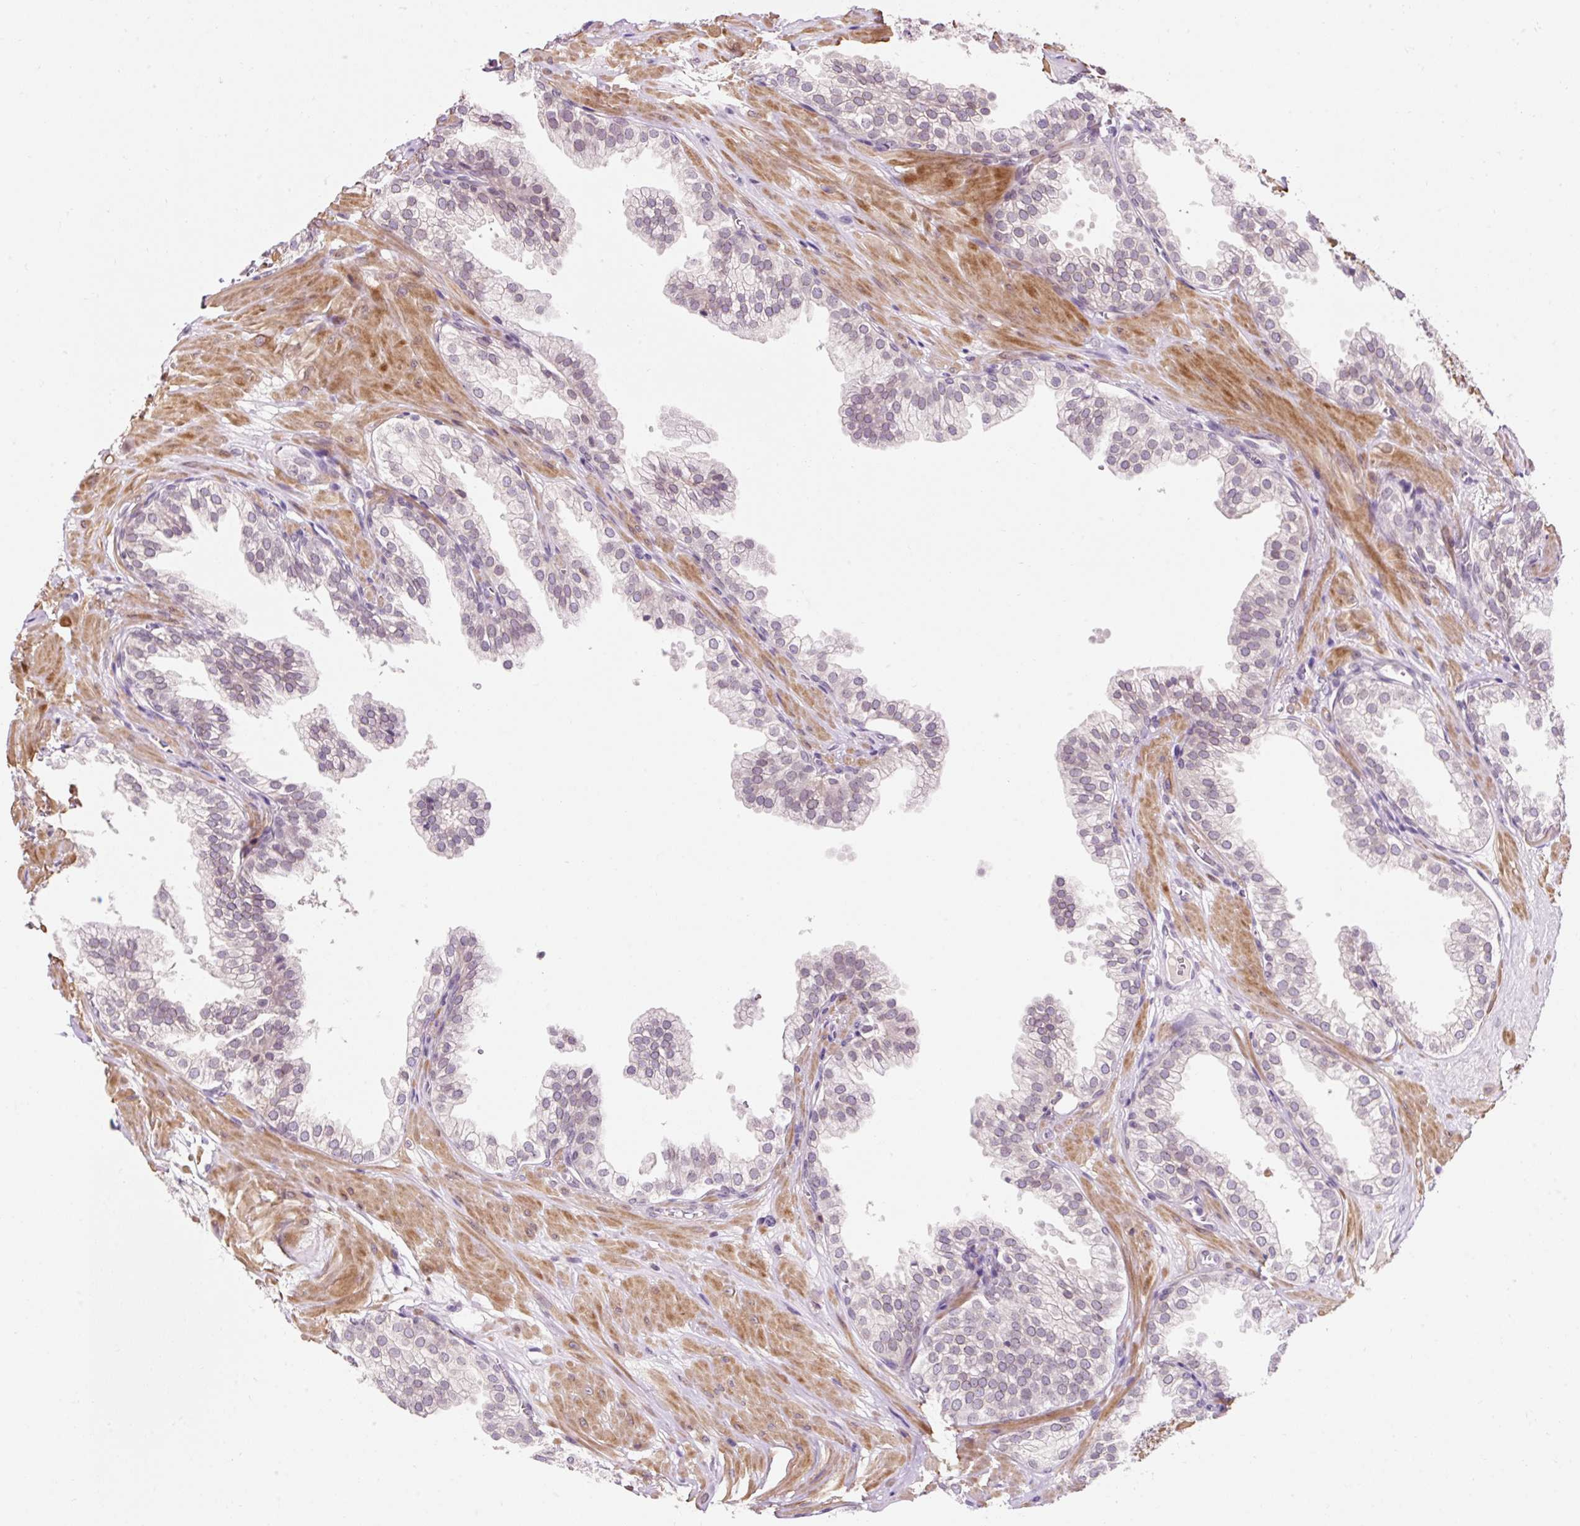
{"staining": {"intensity": "weak", "quantity": "<25%", "location": "cytoplasmic/membranous,nuclear"}, "tissue": "prostate", "cell_type": "Glandular cells", "image_type": "normal", "snomed": [{"axis": "morphology", "description": "Normal tissue, NOS"}, {"axis": "topography", "description": "Prostate"}, {"axis": "topography", "description": "Peripheral nerve tissue"}], "caption": "The micrograph exhibits no significant positivity in glandular cells of prostate. (DAB IHC visualized using brightfield microscopy, high magnification).", "gene": "ZNF610", "patient": {"sex": "male", "age": 55}}